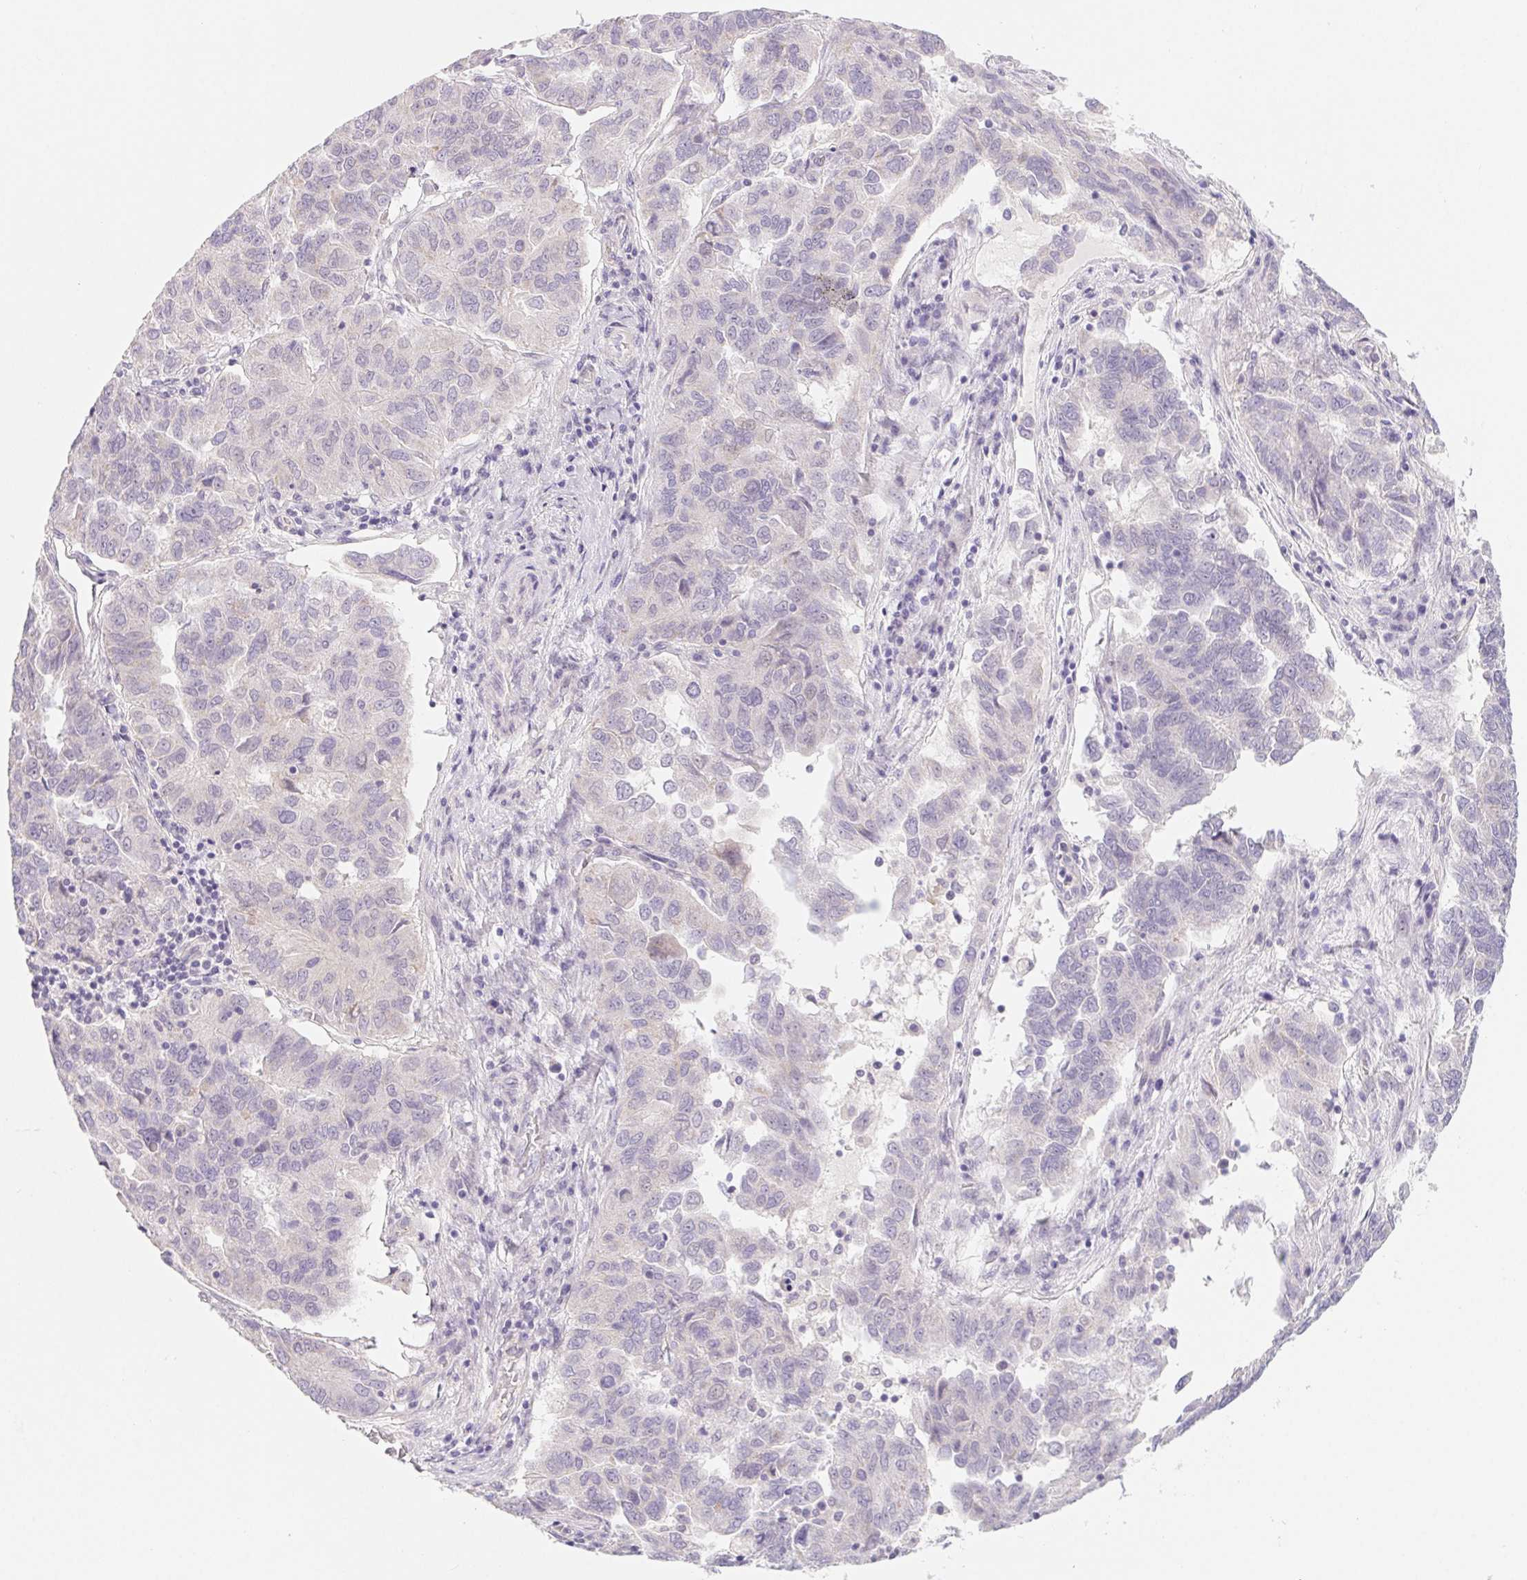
{"staining": {"intensity": "negative", "quantity": "none", "location": "none"}, "tissue": "ovarian cancer", "cell_type": "Tumor cells", "image_type": "cancer", "snomed": [{"axis": "morphology", "description": "Cystadenocarcinoma, serous, NOS"}, {"axis": "topography", "description": "Ovary"}], "caption": "Human ovarian serous cystadenocarcinoma stained for a protein using immunohistochemistry shows no positivity in tumor cells.", "gene": "CTNND2", "patient": {"sex": "female", "age": 64}}